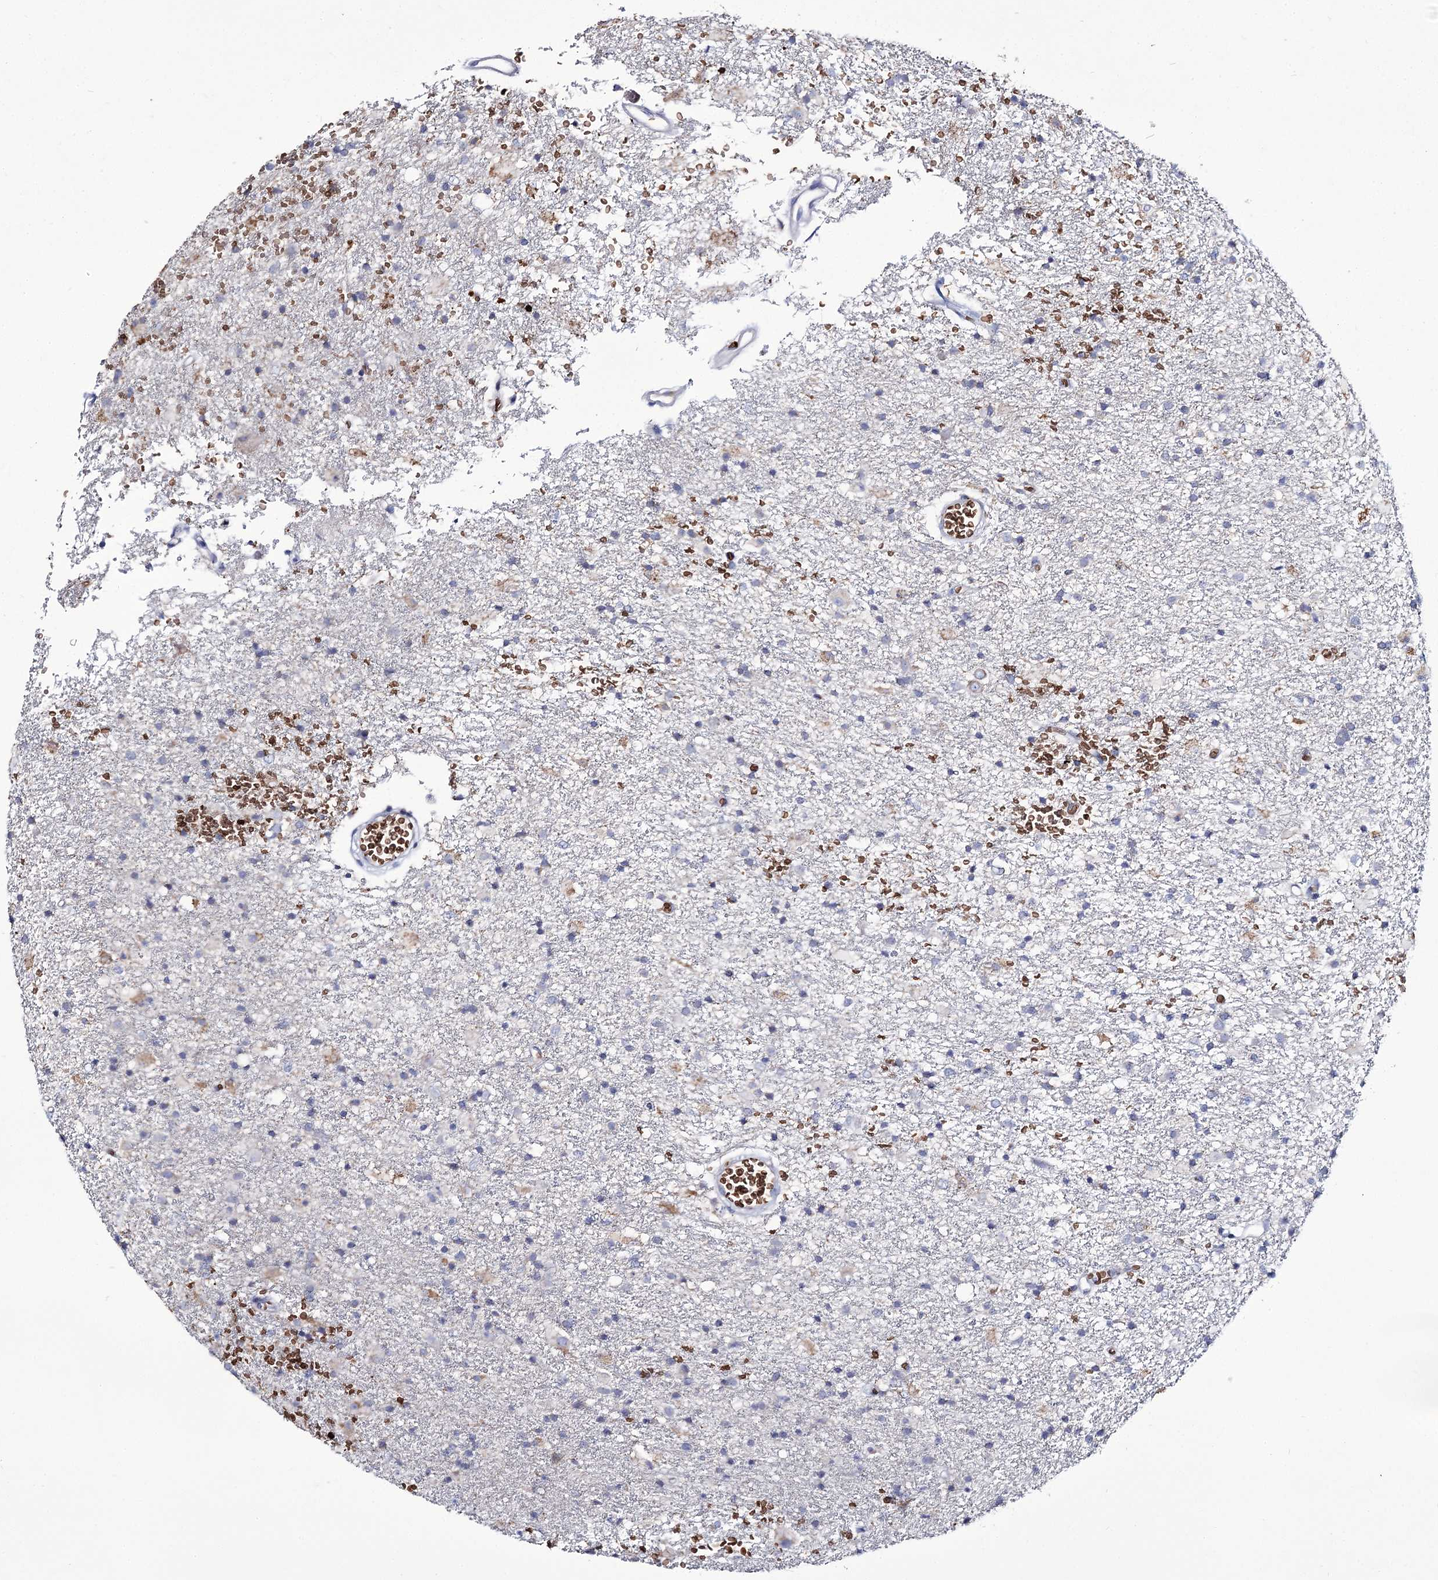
{"staining": {"intensity": "negative", "quantity": "none", "location": "none"}, "tissue": "glioma", "cell_type": "Tumor cells", "image_type": "cancer", "snomed": [{"axis": "morphology", "description": "Glioma, malignant, Low grade"}, {"axis": "topography", "description": "Brain"}], "caption": "The image shows no significant positivity in tumor cells of glioma.", "gene": "GBF1", "patient": {"sex": "male", "age": 65}}